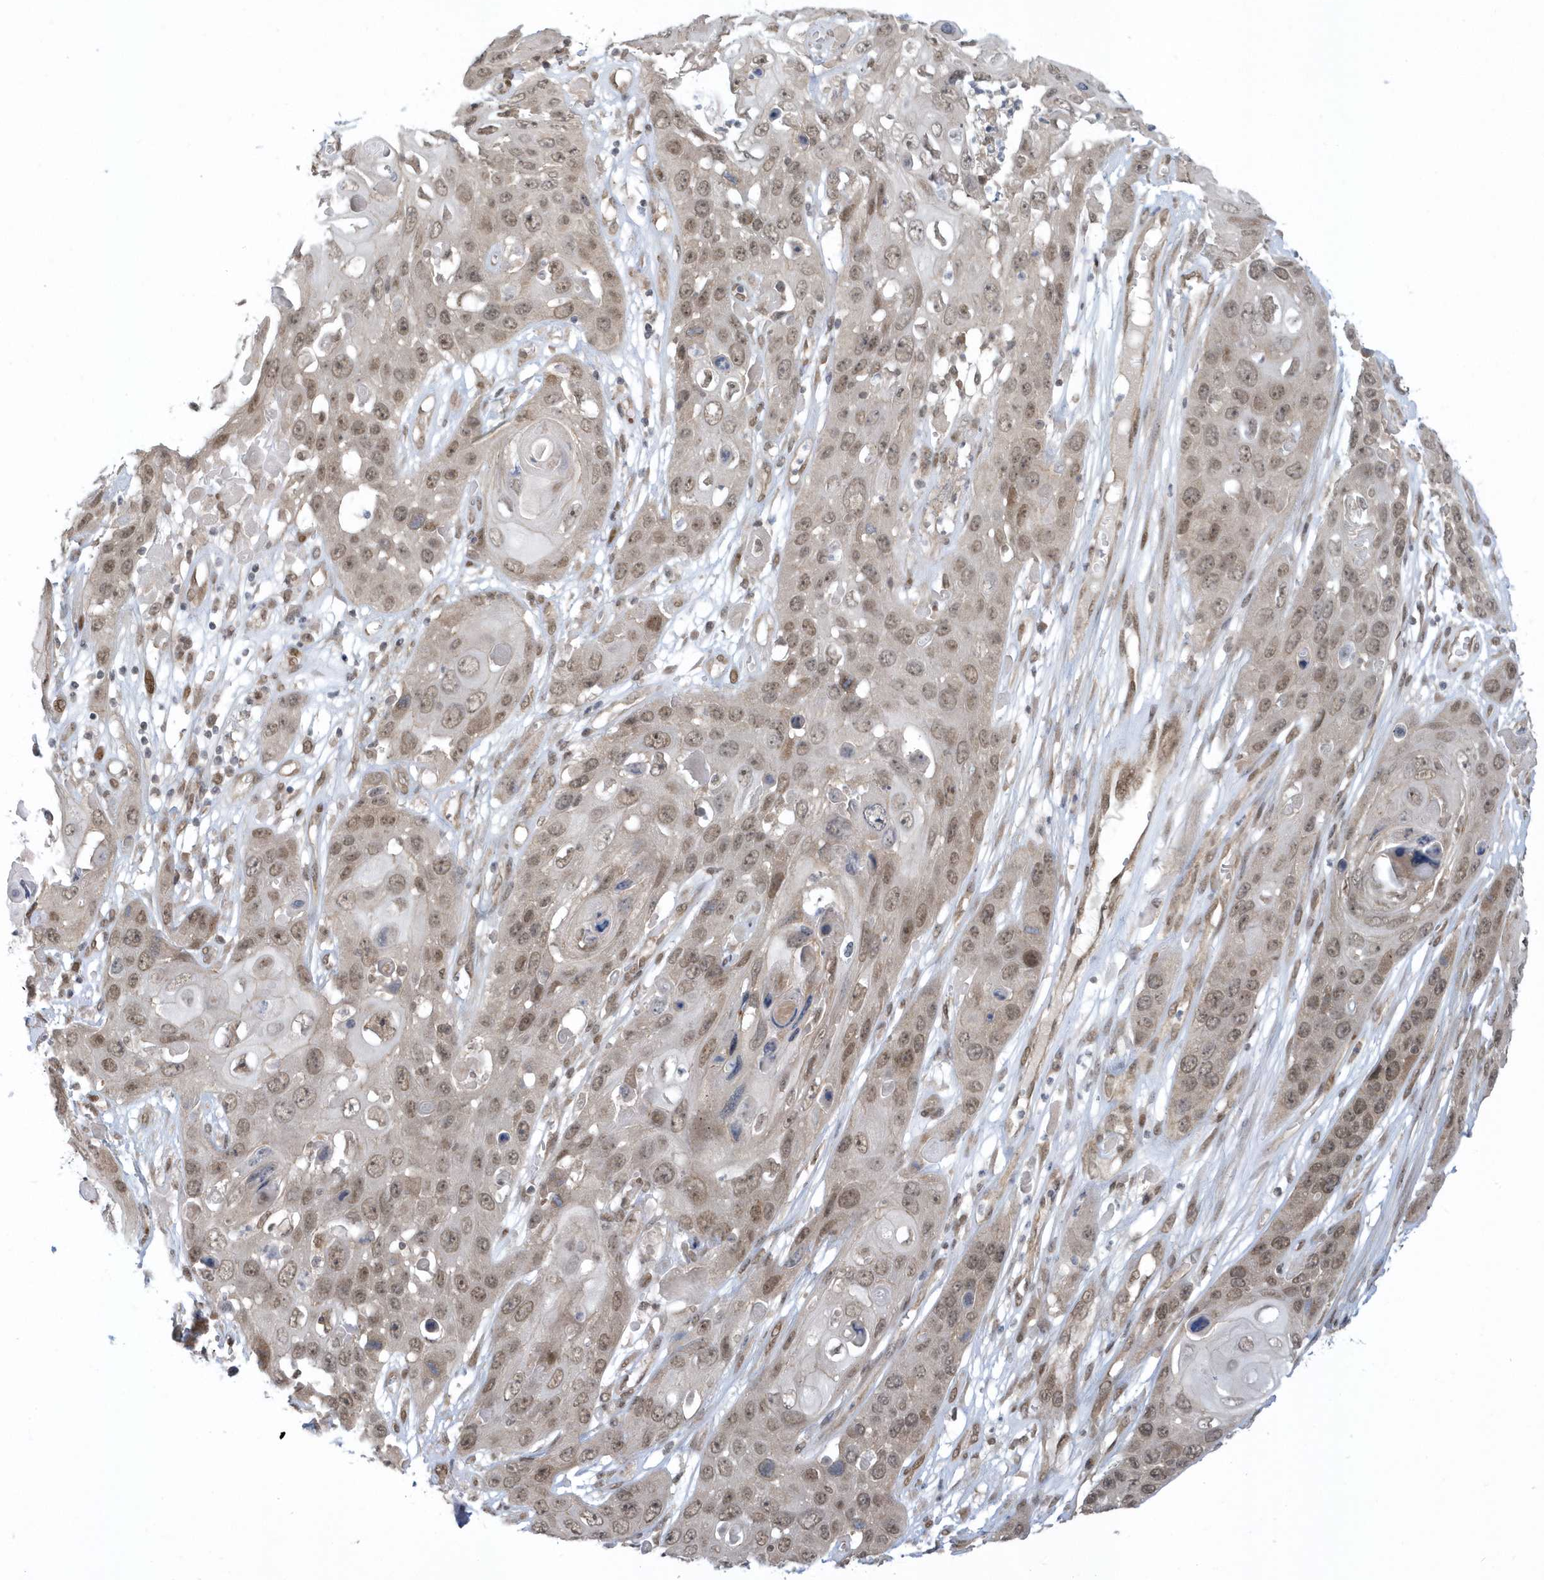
{"staining": {"intensity": "moderate", "quantity": ">75%", "location": "nuclear"}, "tissue": "skin cancer", "cell_type": "Tumor cells", "image_type": "cancer", "snomed": [{"axis": "morphology", "description": "Squamous cell carcinoma, NOS"}, {"axis": "topography", "description": "Skin"}], "caption": "A high-resolution image shows immunohistochemistry staining of squamous cell carcinoma (skin), which exhibits moderate nuclear staining in approximately >75% of tumor cells. (DAB = brown stain, brightfield microscopy at high magnification).", "gene": "USP53", "patient": {"sex": "male", "age": 55}}